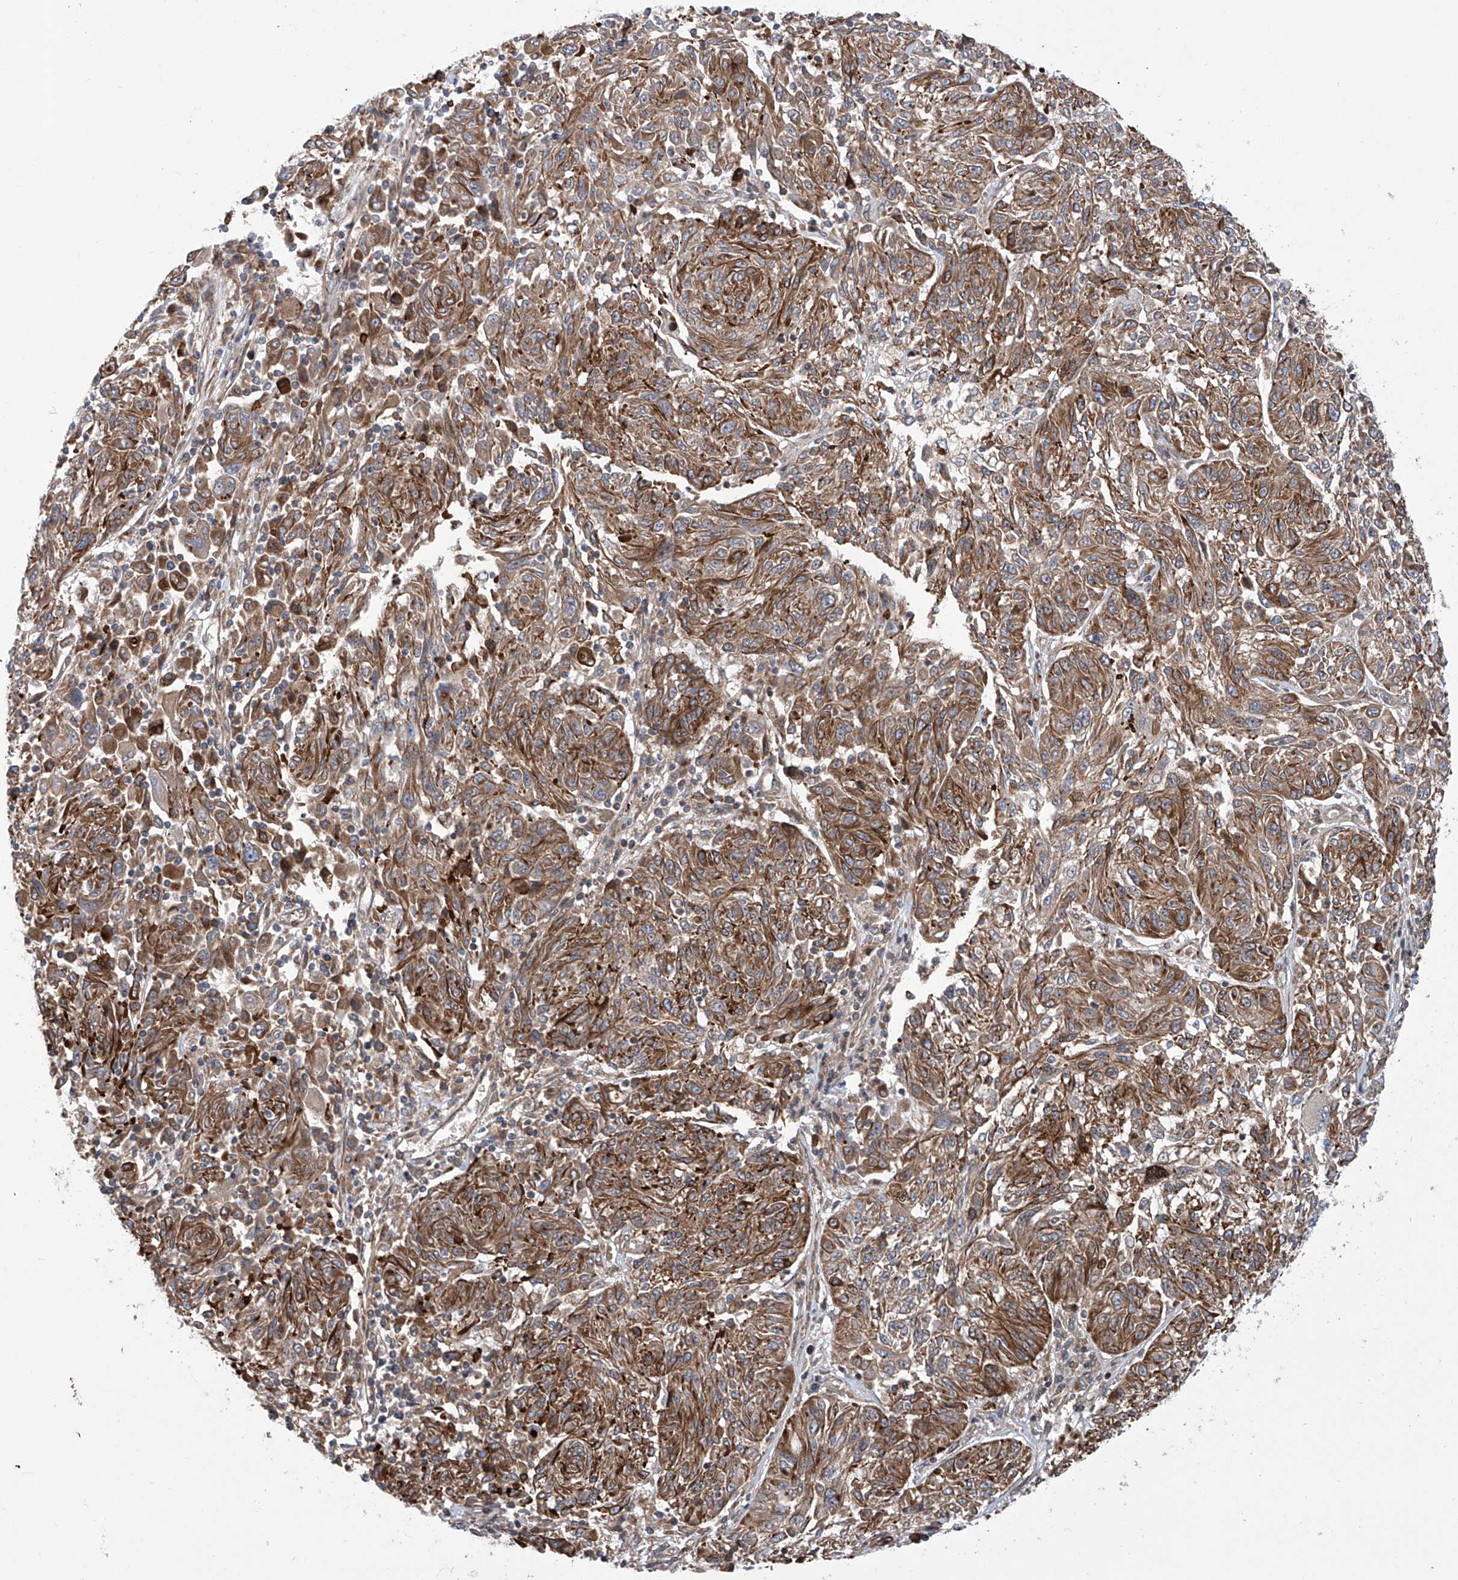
{"staining": {"intensity": "moderate", "quantity": ">75%", "location": "cytoplasmic/membranous"}, "tissue": "melanoma", "cell_type": "Tumor cells", "image_type": "cancer", "snomed": [{"axis": "morphology", "description": "Malignant melanoma, NOS"}, {"axis": "topography", "description": "Skin"}], "caption": "Human melanoma stained with a protein marker demonstrates moderate staining in tumor cells.", "gene": "APAF1", "patient": {"sex": "male", "age": 53}}